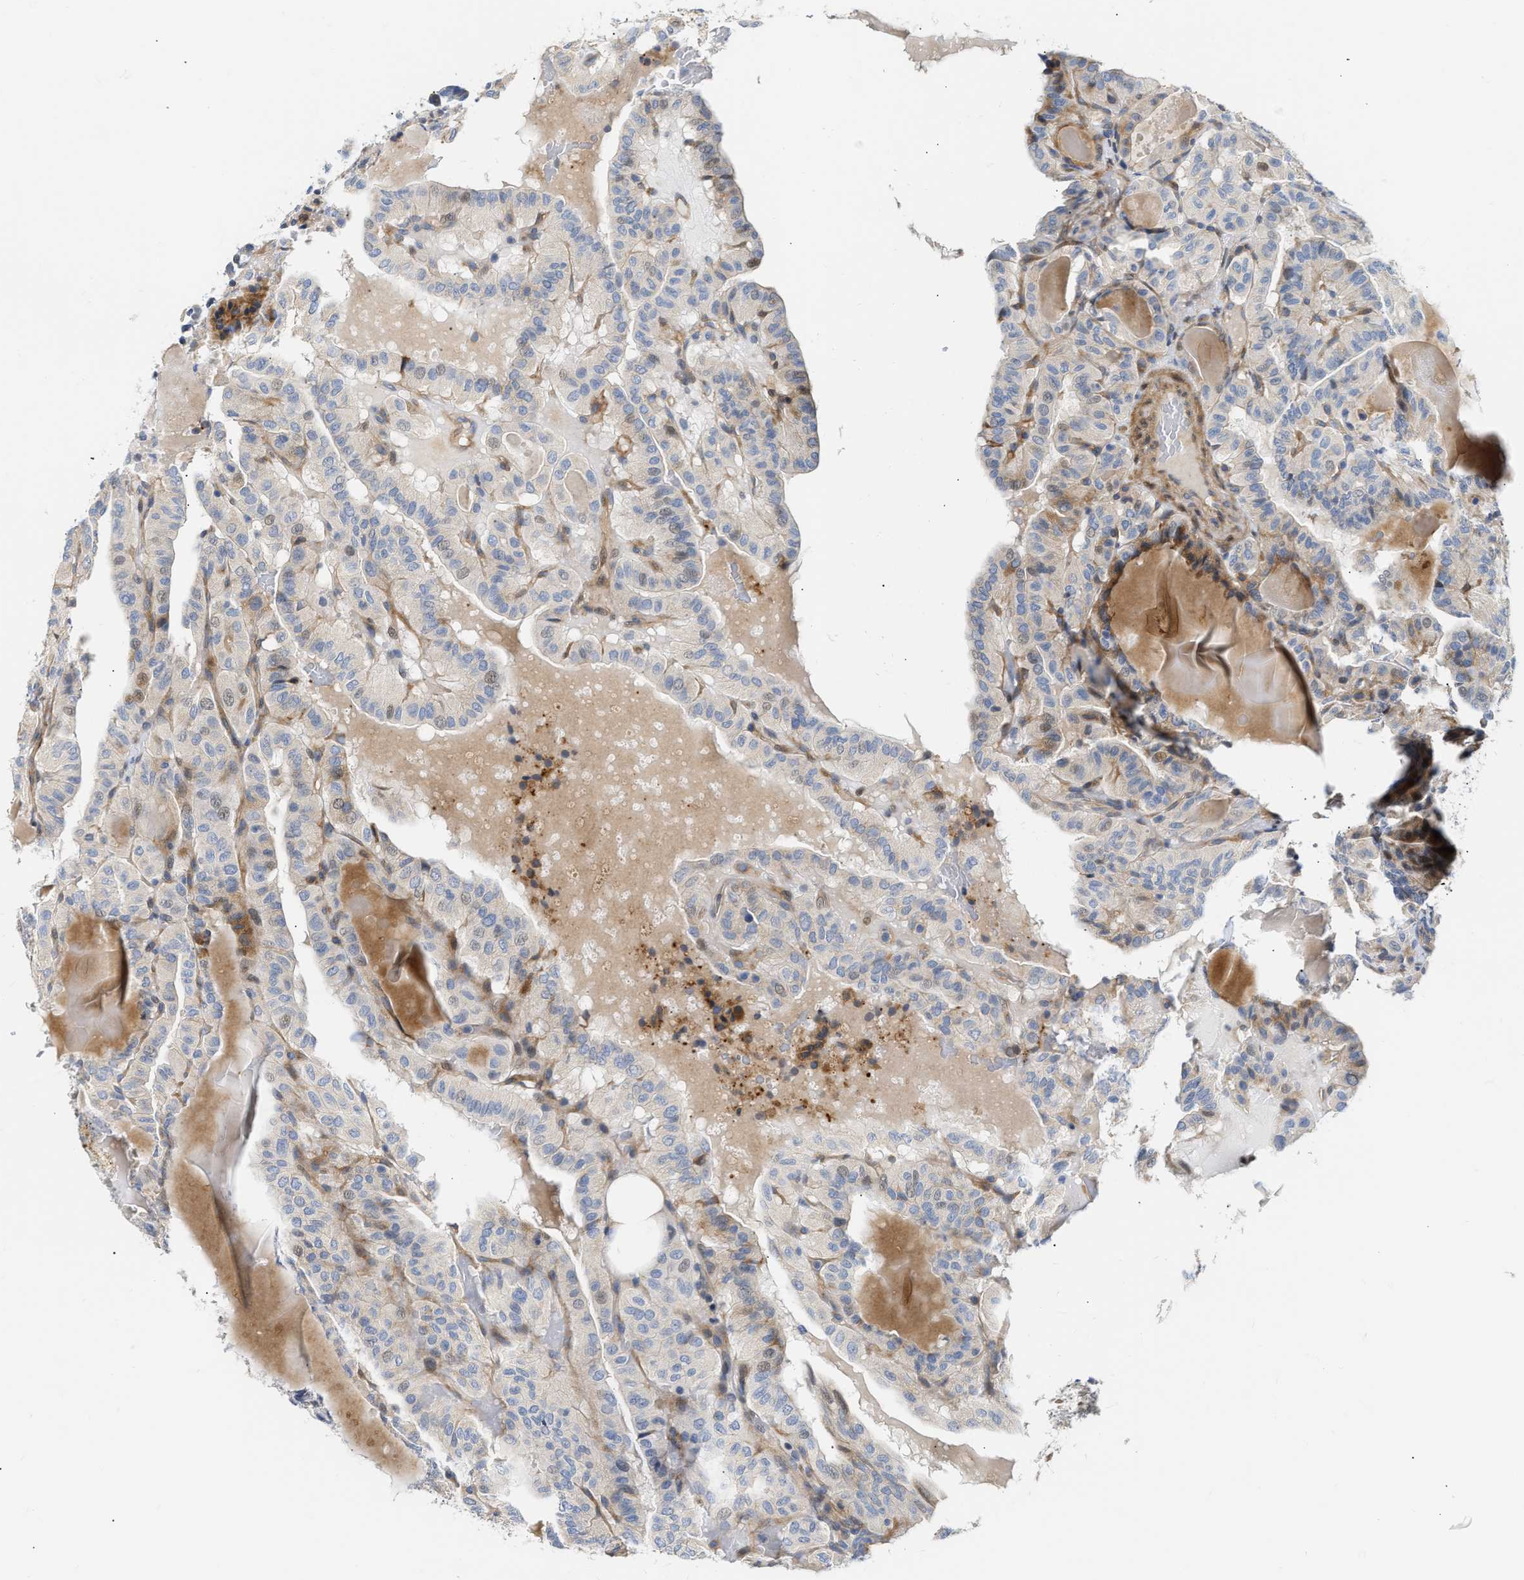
{"staining": {"intensity": "weak", "quantity": "<25%", "location": "nuclear"}, "tissue": "thyroid cancer", "cell_type": "Tumor cells", "image_type": "cancer", "snomed": [{"axis": "morphology", "description": "Papillary adenocarcinoma, NOS"}, {"axis": "topography", "description": "Thyroid gland"}], "caption": "Human thyroid cancer (papillary adenocarcinoma) stained for a protein using IHC shows no positivity in tumor cells.", "gene": "FHL1", "patient": {"sex": "male", "age": 77}}